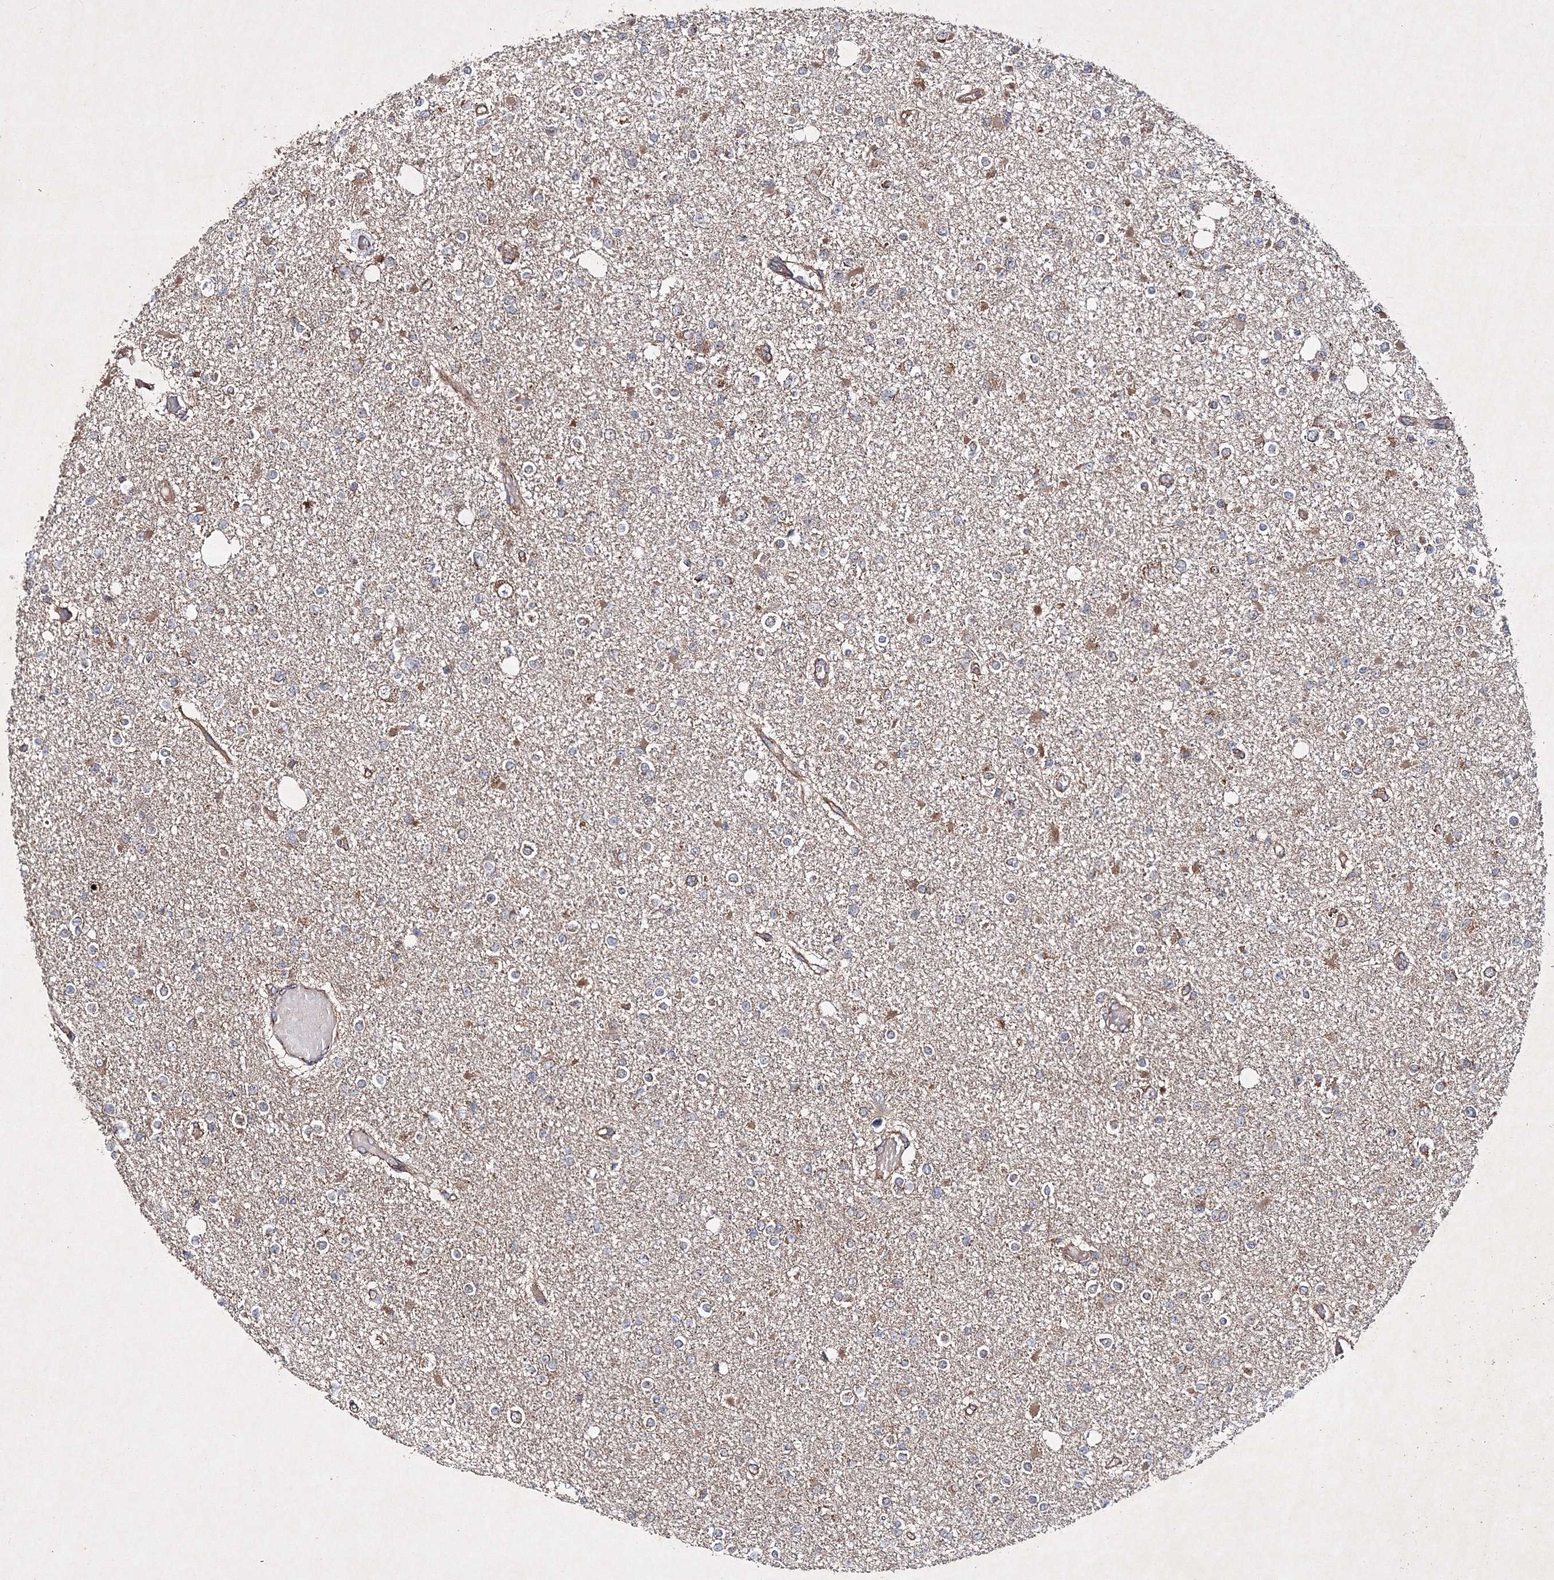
{"staining": {"intensity": "weak", "quantity": "<25%", "location": "cytoplasmic/membranous"}, "tissue": "glioma", "cell_type": "Tumor cells", "image_type": "cancer", "snomed": [{"axis": "morphology", "description": "Glioma, malignant, Low grade"}, {"axis": "topography", "description": "Brain"}], "caption": "High magnification brightfield microscopy of malignant low-grade glioma stained with DAB (3,3'-diaminobenzidine) (brown) and counterstained with hematoxylin (blue): tumor cells show no significant positivity.", "gene": "SCRN3", "patient": {"sex": "female", "age": 22}}